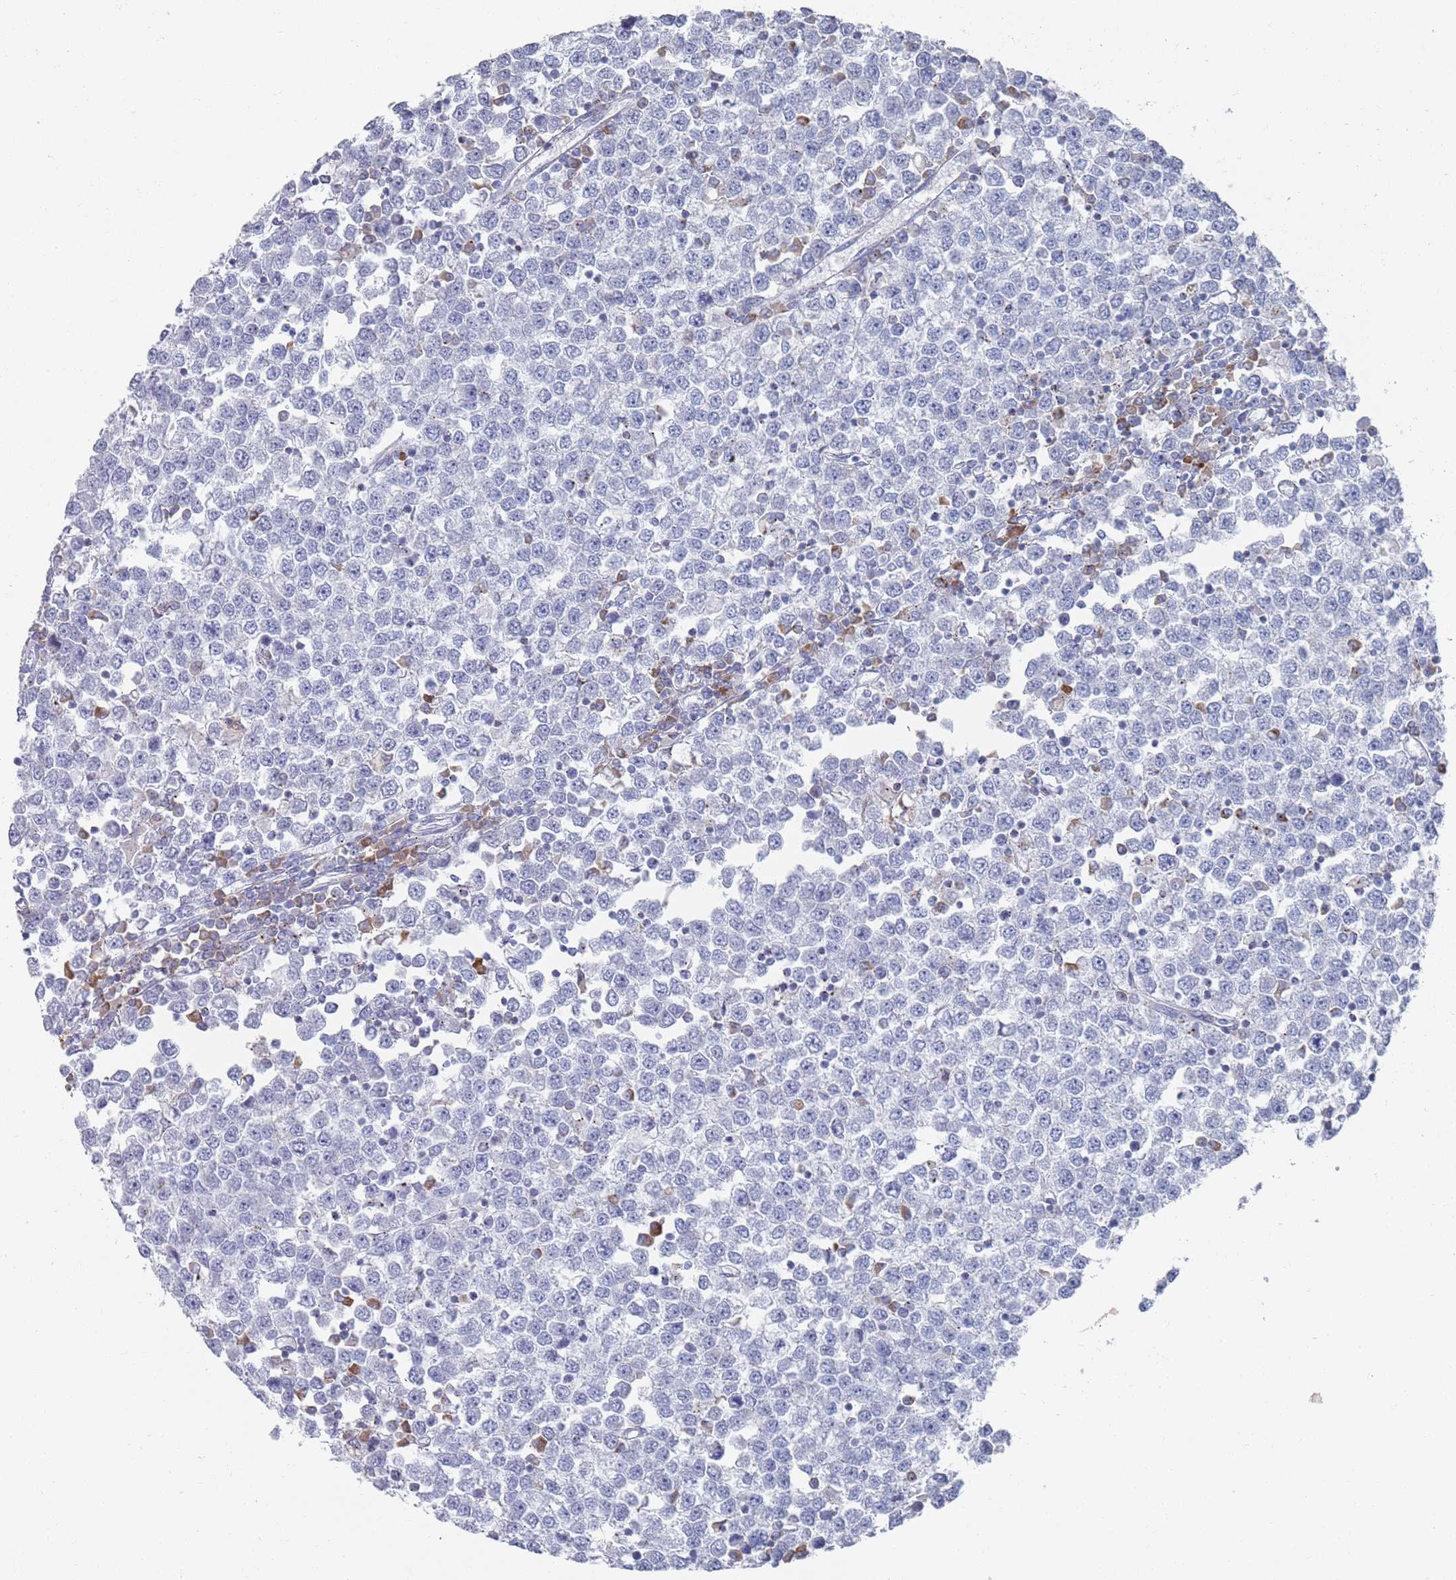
{"staining": {"intensity": "negative", "quantity": "none", "location": "none"}, "tissue": "testis cancer", "cell_type": "Tumor cells", "image_type": "cancer", "snomed": [{"axis": "morphology", "description": "Seminoma, NOS"}, {"axis": "topography", "description": "Testis"}], "caption": "Tumor cells are negative for protein expression in human testis cancer (seminoma).", "gene": "MAT1A", "patient": {"sex": "male", "age": 65}}